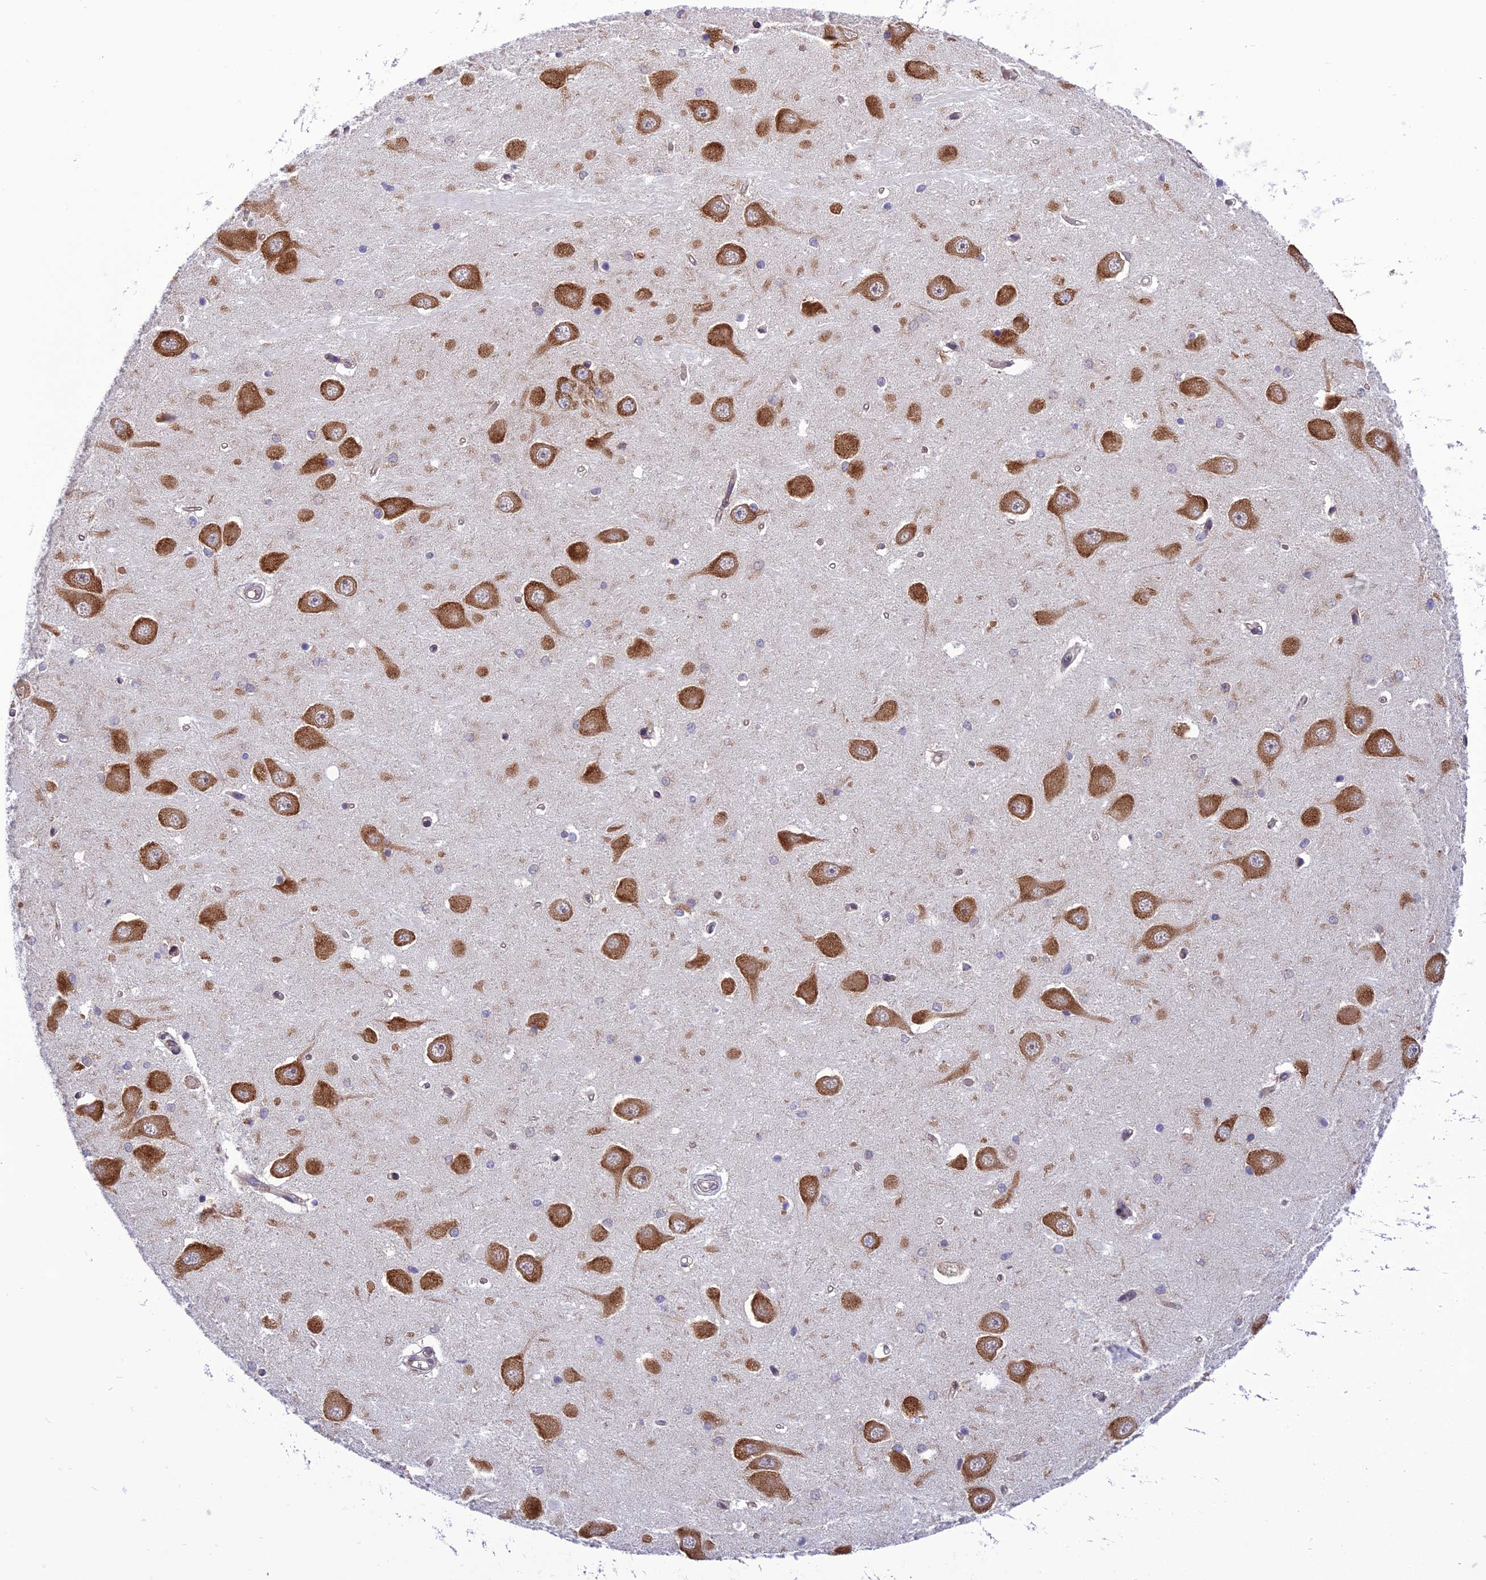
{"staining": {"intensity": "moderate", "quantity": "<25%", "location": "cytoplasmic/membranous"}, "tissue": "hippocampus", "cell_type": "Glial cells", "image_type": "normal", "snomed": [{"axis": "morphology", "description": "Normal tissue, NOS"}, {"axis": "topography", "description": "Hippocampus"}], "caption": "High-power microscopy captured an immunohistochemistry (IHC) histopathology image of unremarkable hippocampus, revealing moderate cytoplasmic/membranous positivity in approximately <25% of glial cells. (DAB (3,3'-diaminobenzidine) IHC, brown staining for protein, blue staining for nuclei).", "gene": "DHCR7", "patient": {"sex": "male", "age": 45}}